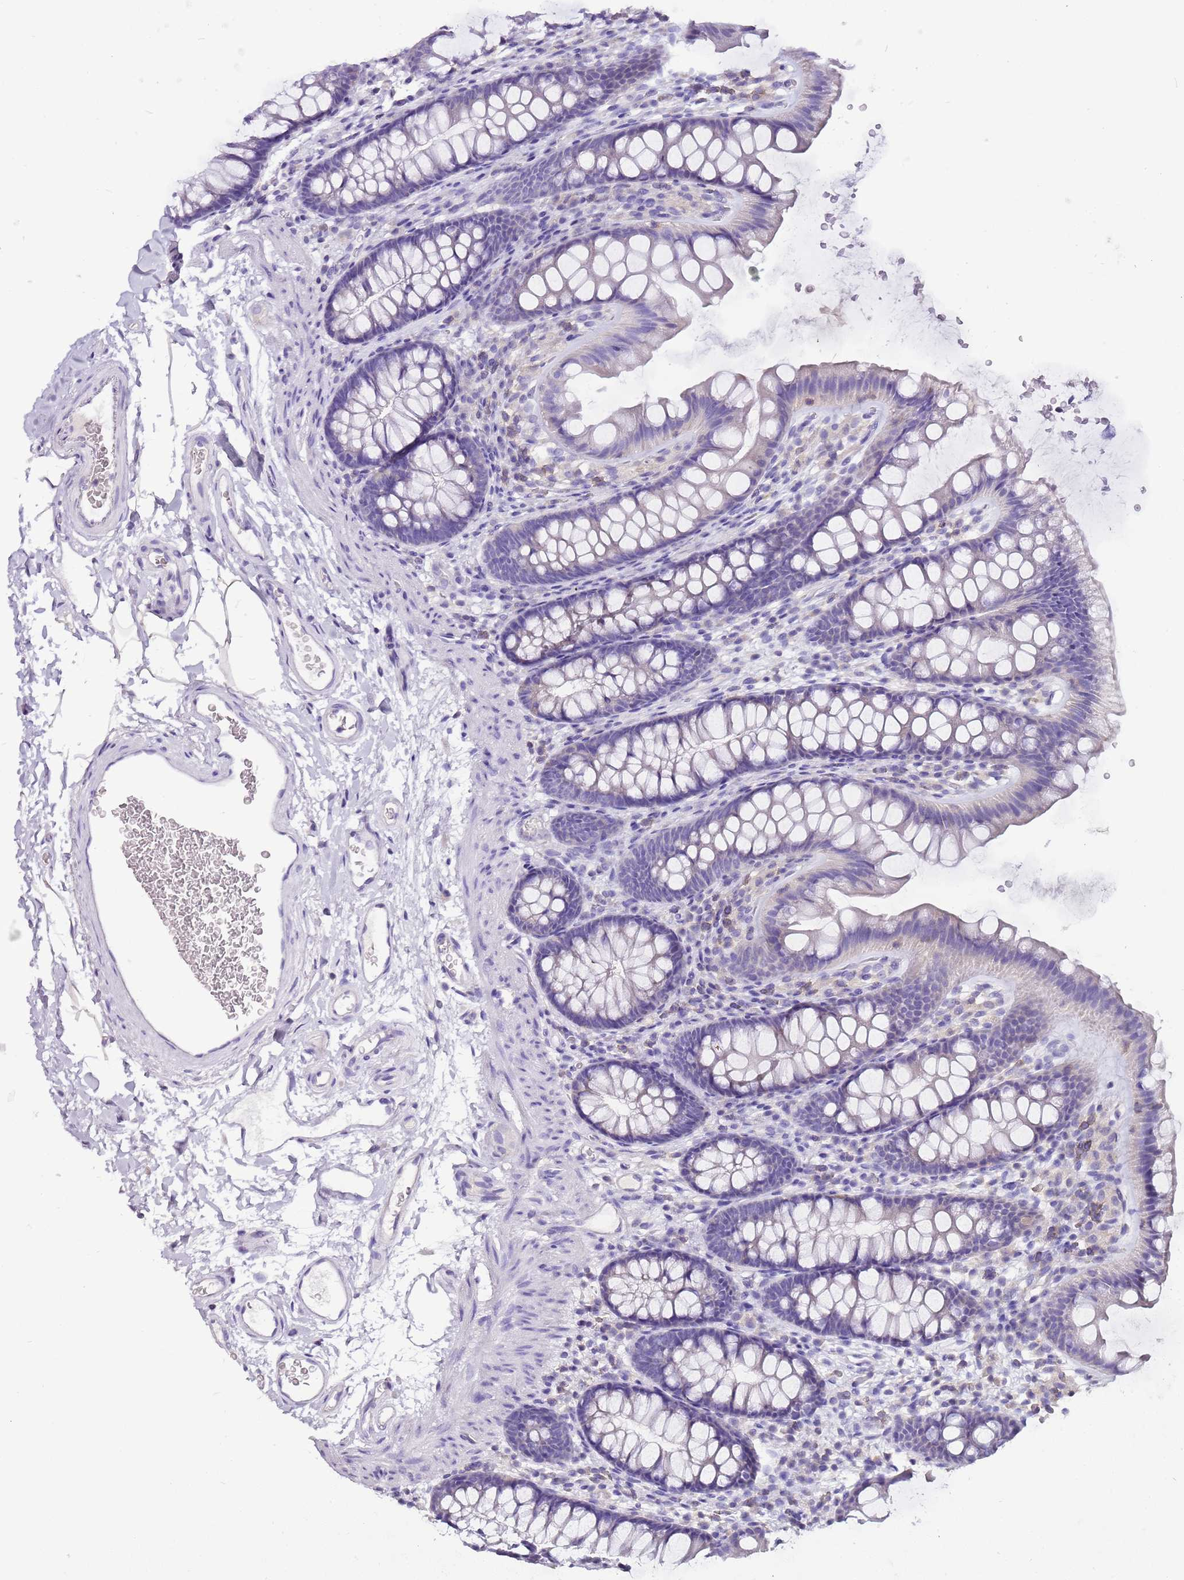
{"staining": {"intensity": "negative", "quantity": "none", "location": "none"}, "tissue": "colon", "cell_type": "Endothelial cells", "image_type": "normal", "snomed": [{"axis": "morphology", "description": "Normal tissue, NOS"}, {"axis": "topography", "description": "Colon"}], "caption": "This is an IHC image of benign colon. There is no staining in endothelial cells.", "gene": "IGIP", "patient": {"sex": "female", "age": 62}}